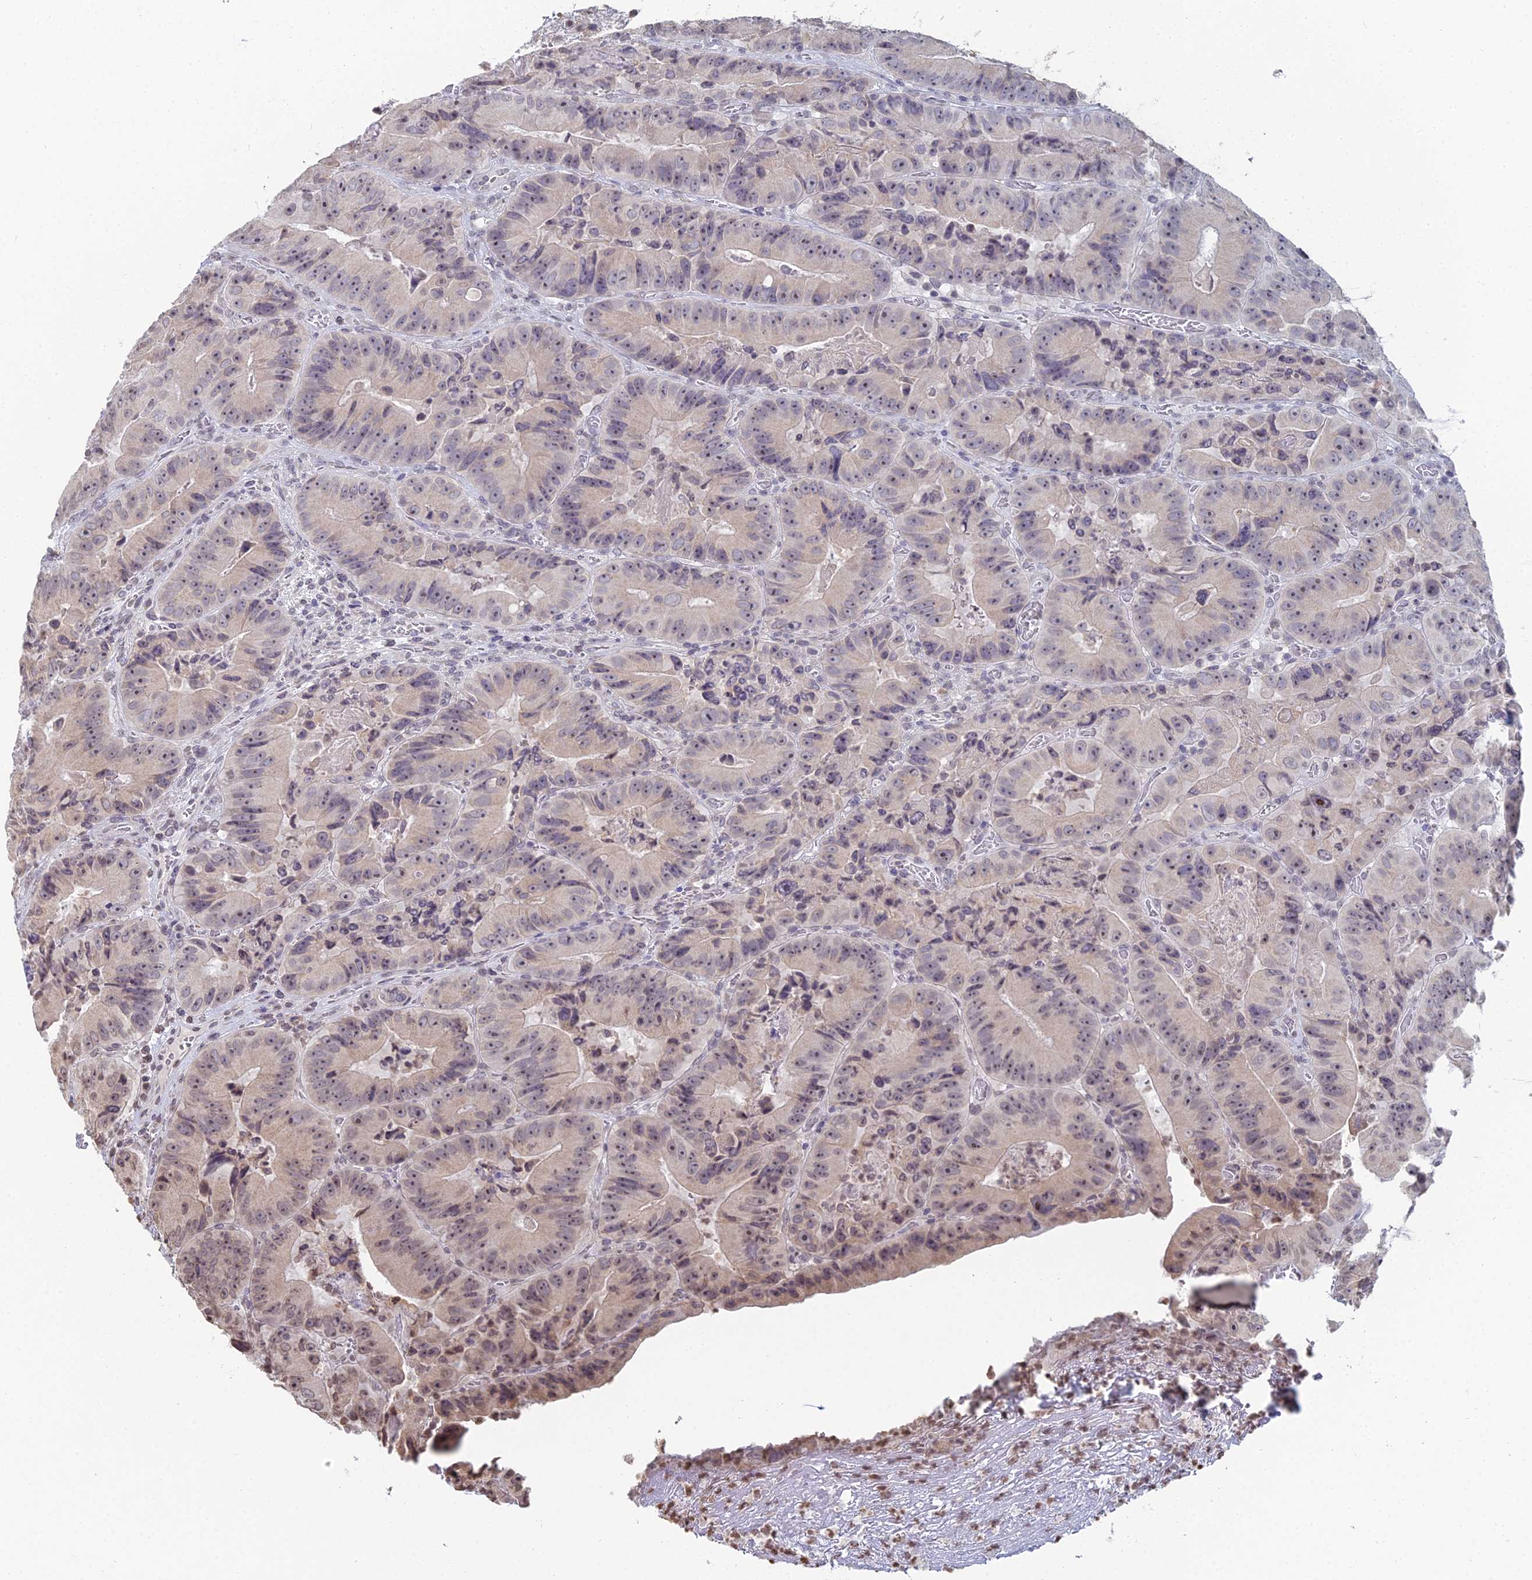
{"staining": {"intensity": "weak", "quantity": "25%-75%", "location": "cytoplasmic/membranous,nuclear"}, "tissue": "colorectal cancer", "cell_type": "Tumor cells", "image_type": "cancer", "snomed": [{"axis": "morphology", "description": "Adenocarcinoma, NOS"}, {"axis": "topography", "description": "Colon"}], "caption": "Adenocarcinoma (colorectal) stained with a protein marker shows weak staining in tumor cells.", "gene": "PRR22", "patient": {"sex": "female", "age": 86}}